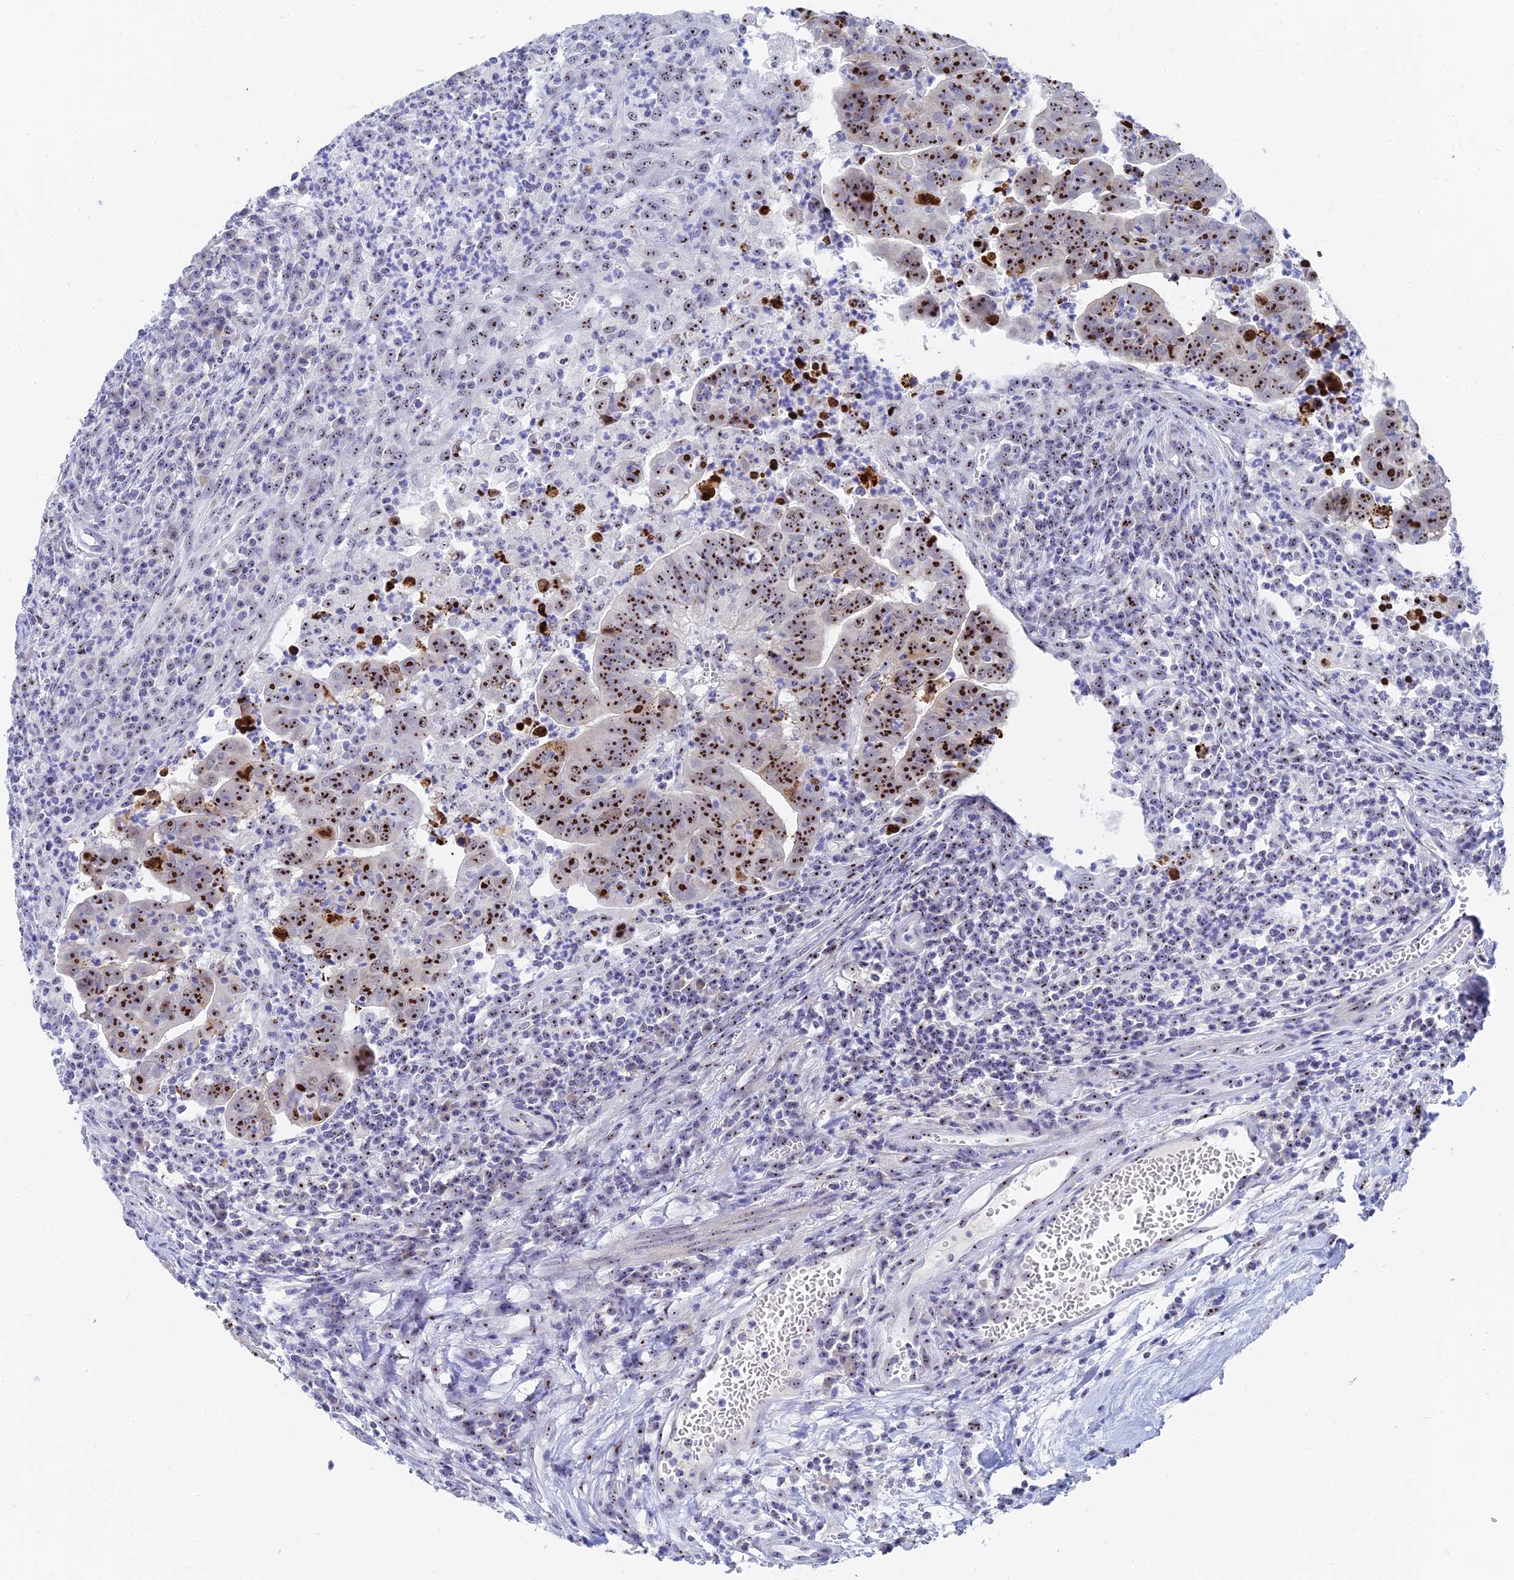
{"staining": {"intensity": "strong", "quantity": ">75%", "location": "nuclear"}, "tissue": "colorectal cancer", "cell_type": "Tumor cells", "image_type": "cancer", "snomed": [{"axis": "morphology", "description": "Adenocarcinoma, NOS"}, {"axis": "topography", "description": "Rectum"}], "caption": "Colorectal cancer stained with immunohistochemistry (IHC) reveals strong nuclear expression in about >75% of tumor cells.", "gene": "RSL1D1", "patient": {"sex": "male", "age": 69}}